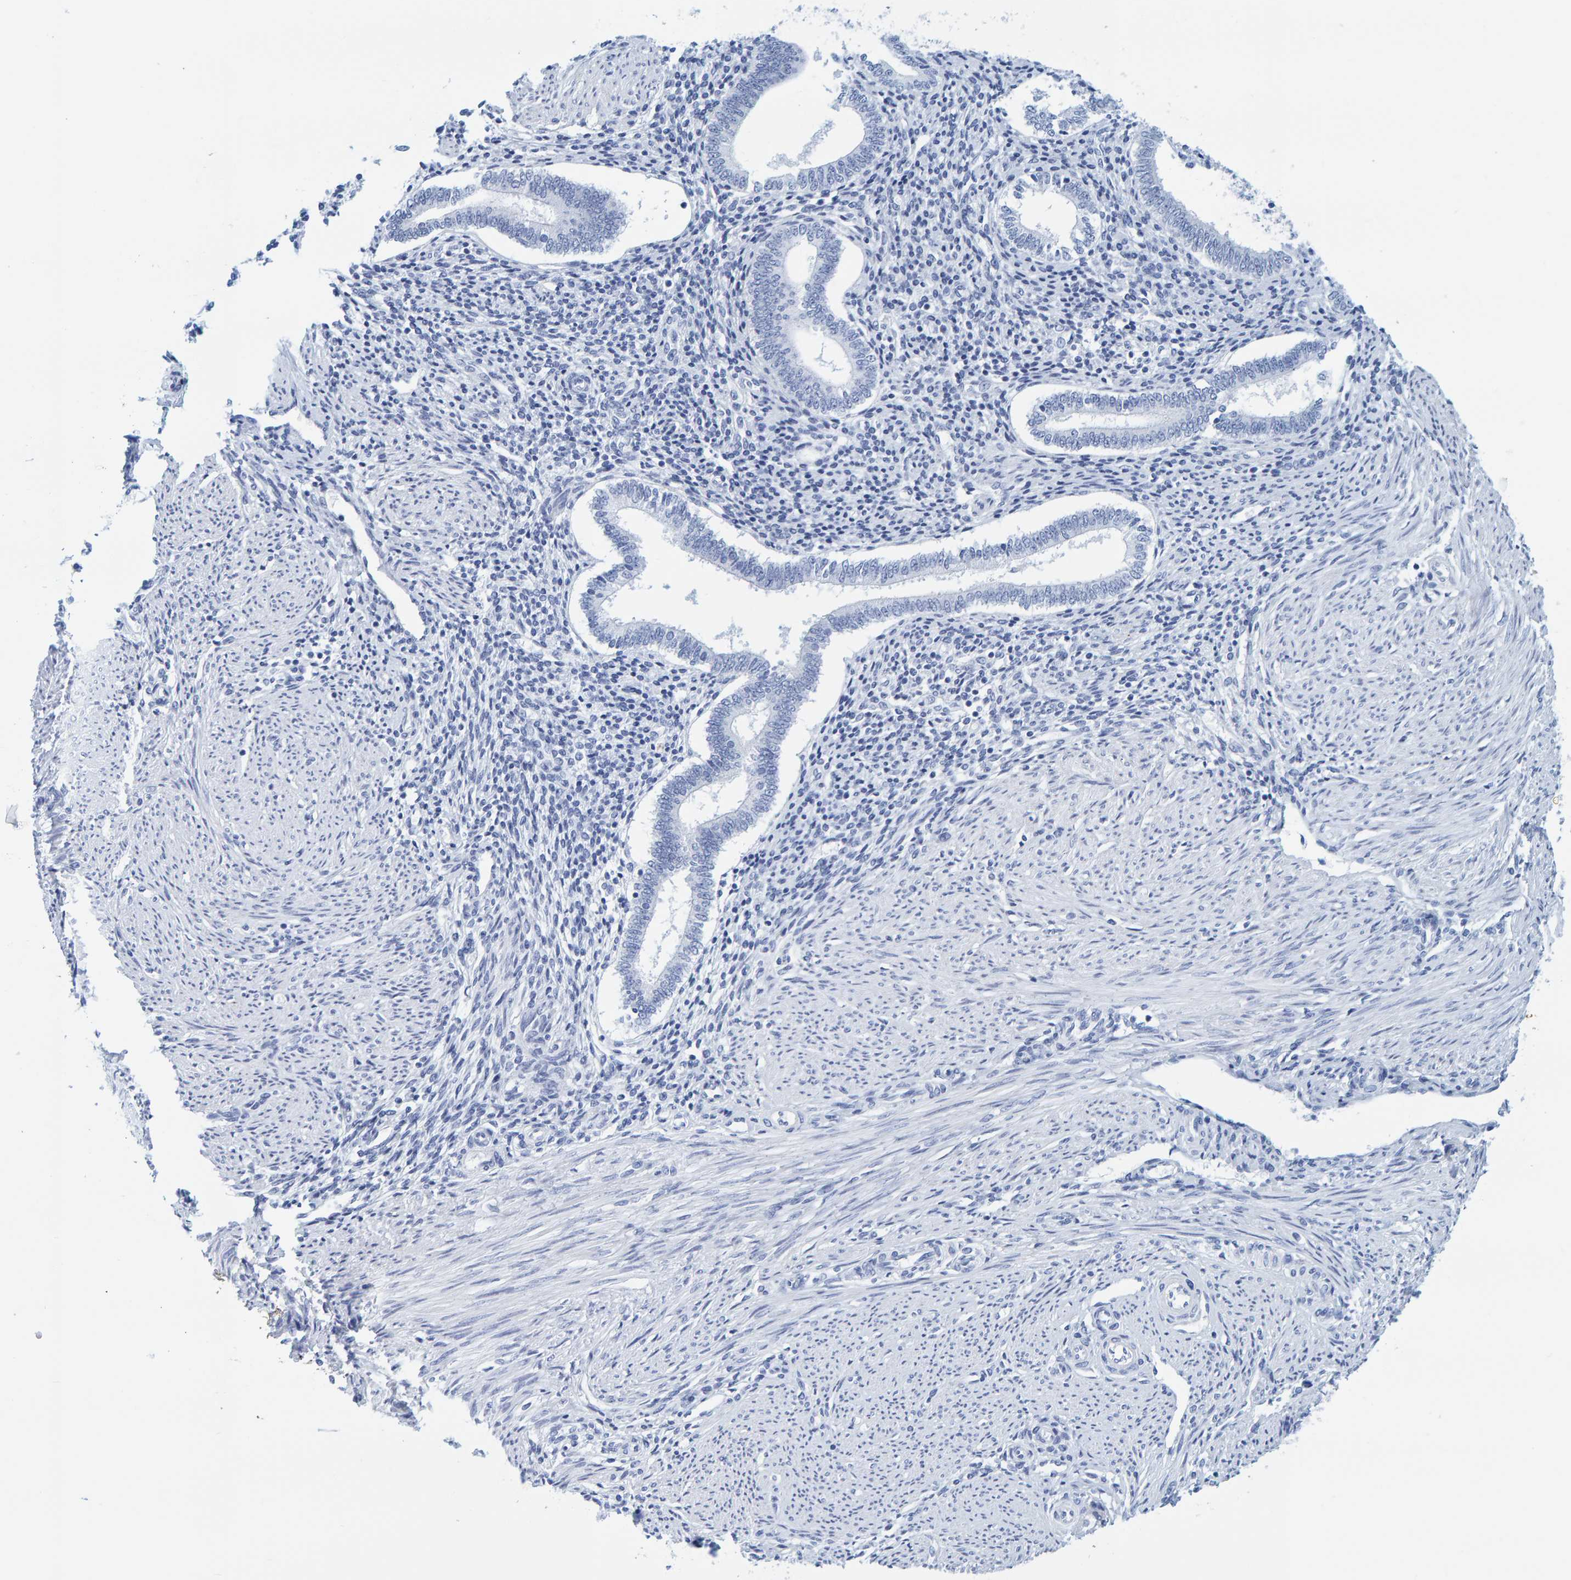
{"staining": {"intensity": "negative", "quantity": "none", "location": "none"}, "tissue": "endometrium", "cell_type": "Cells in endometrial stroma", "image_type": "normal", "snomed": [{"axis": "morphology", "description": "Normal tissue, NOS"}, {"axis": "topography", "description": "Endometrium"}], "caption": "IHC of normal endometrium exhibits no staining in cells in endometrial stroma. Nuclei are stained in blue.", "gene": "SFTPC", "patient": {"sex": "female", "age": 42}}